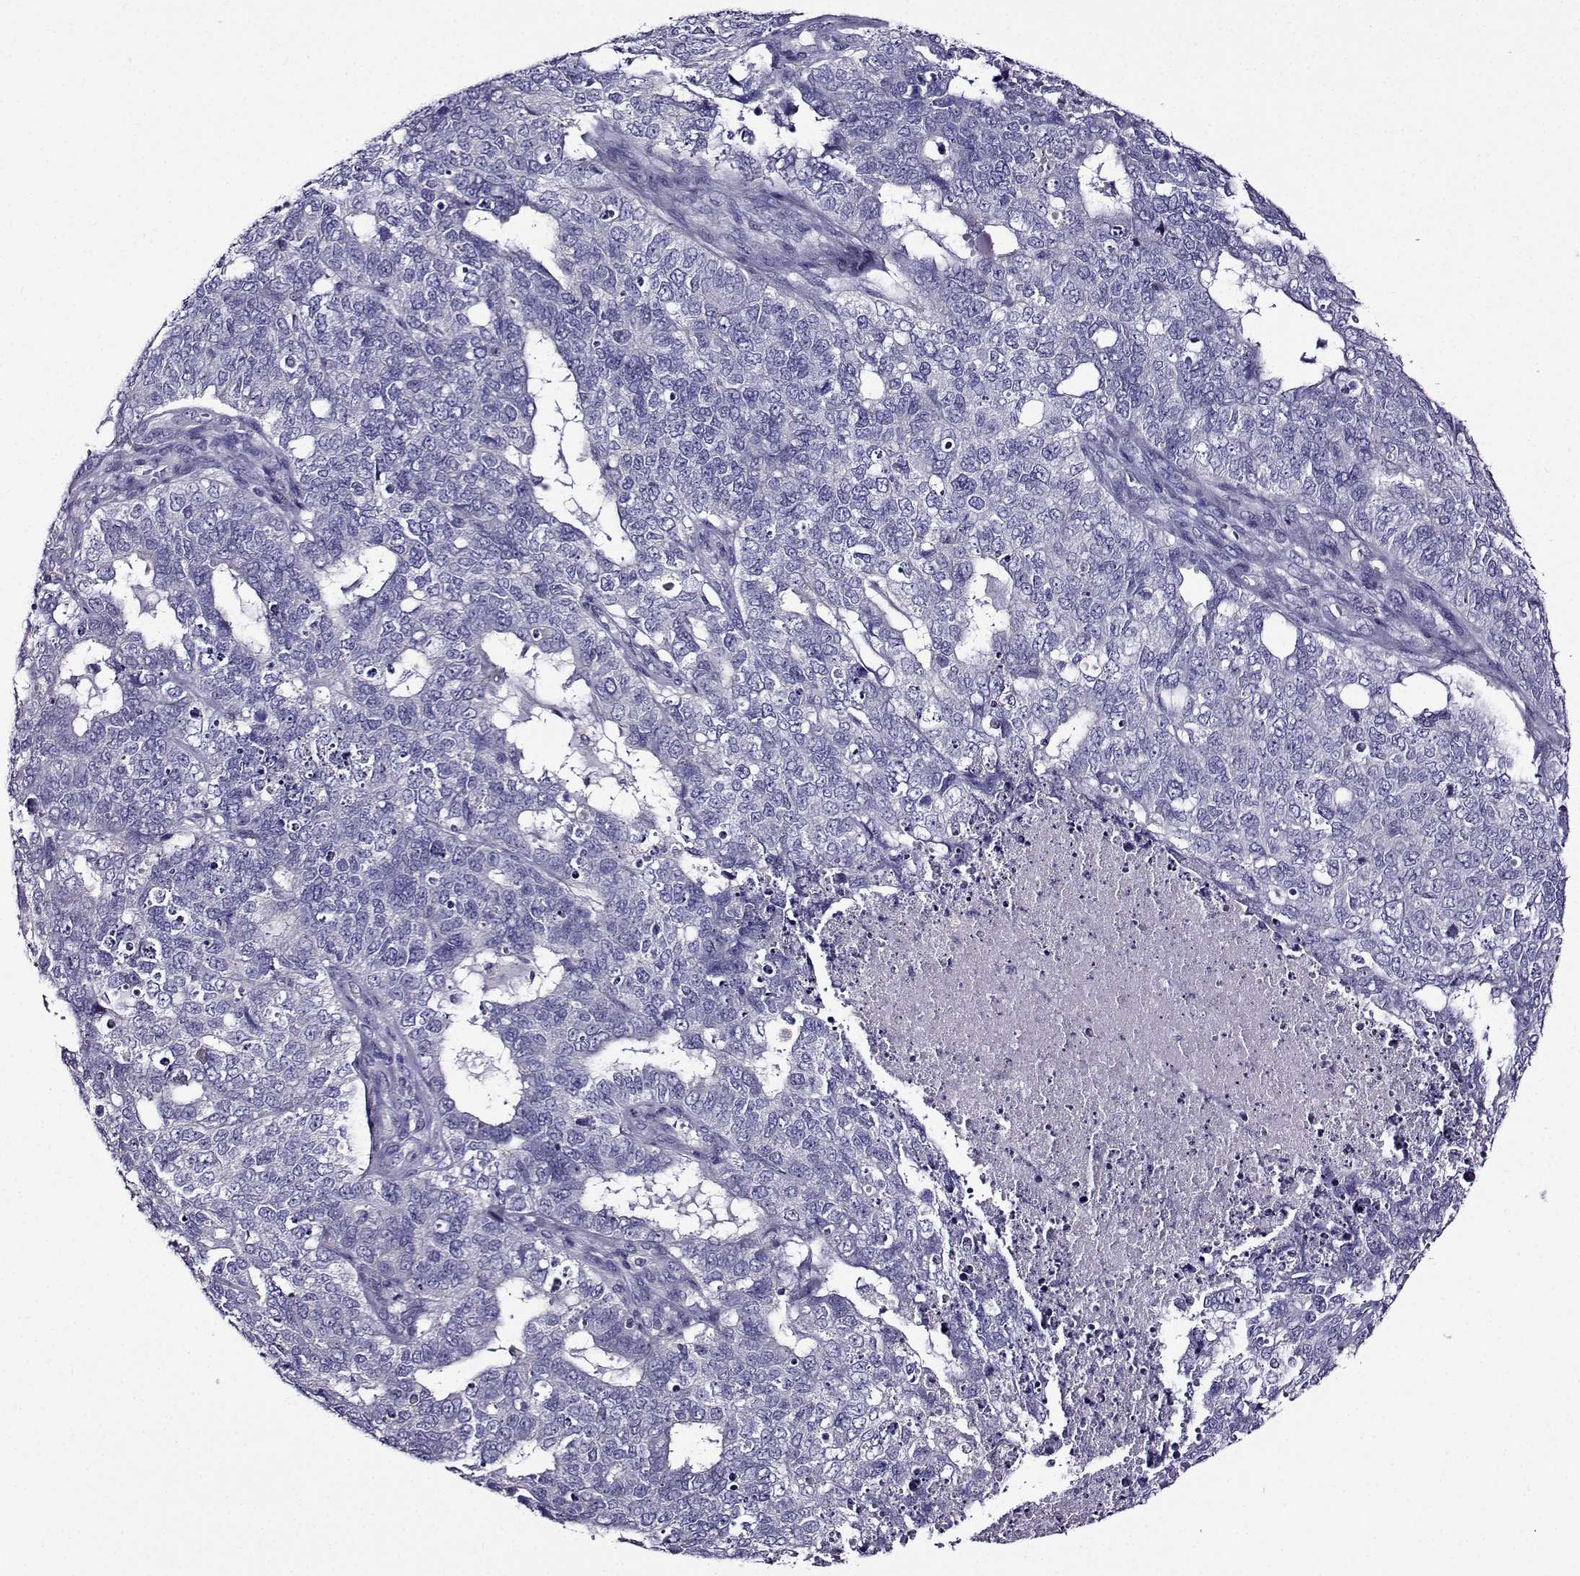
{"staining": {"intensity": "negative", "quantity": "none", "location": "none"}, "tissue": "cervical cancer", "cell_type": "Tumor cells", "image_type": "cancer", "snomed": [{"axis": "morphology", "description": "Squamous cell carcinoma, NOS"}, {"axis": "topography", "description": "Cervix"}], "caption": "This micrograph is of cervical squamous cell carcinoma stained with immunohistochemistry to label a protein in brown with the nuclei are counter-stained blue. There is no expression in tumor cells.", "gene": "TMEM266", "patient": {"sex": "female", "age": 63}}